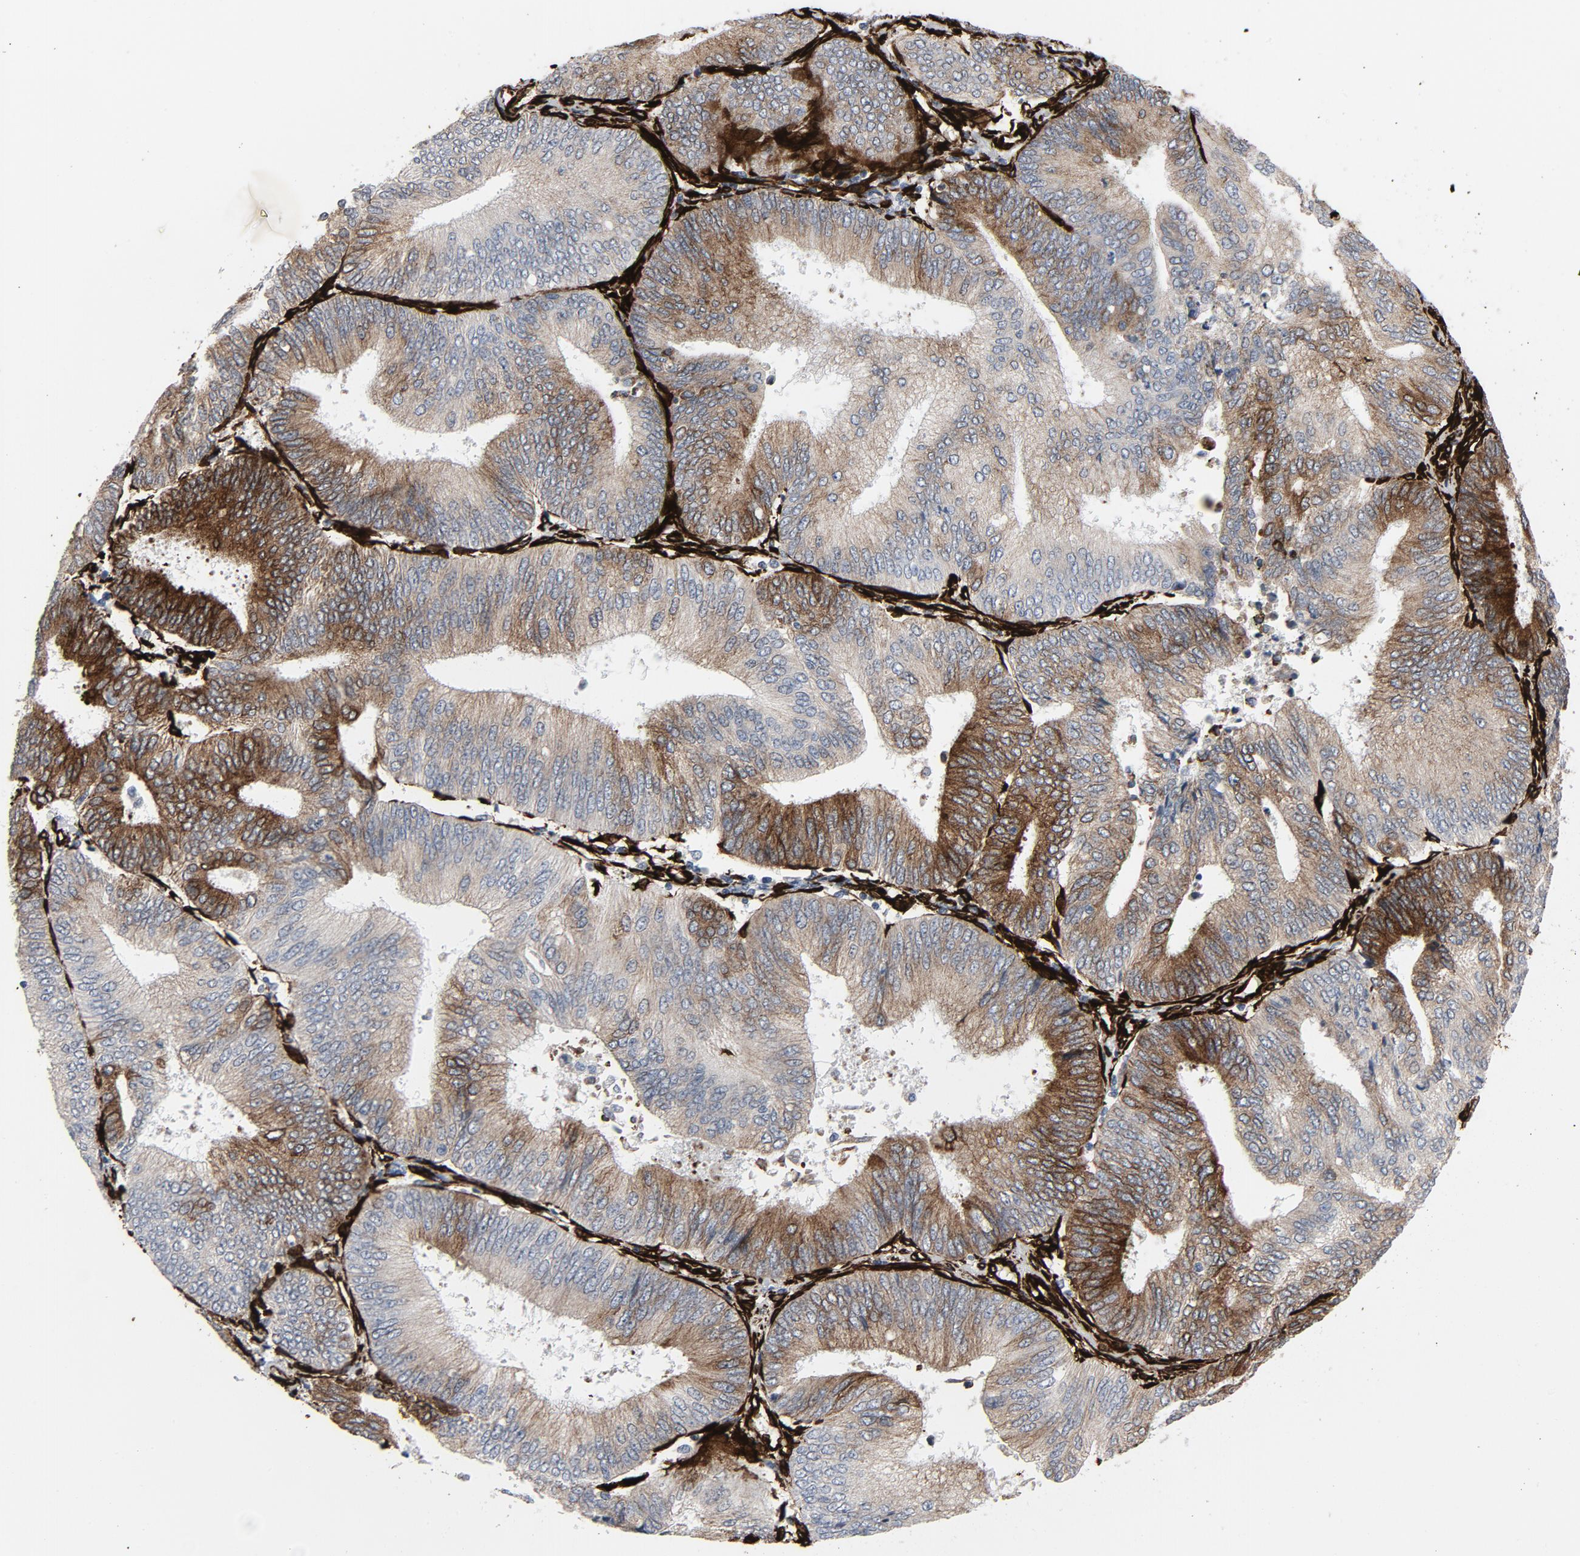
{"staining": {"intensity": "moderate", "quantity": ">75%", "location": "cytoplasmic/membranous"}, "tissue": "endometrial cancer", "cell_type": "Tumor cells", "image_type": "cancer", "snomed": [{"axis": "morphology", "description": "Adenocarcinoma, NOS"}, {"axis": "topography", "description": "Endometrium"}], "caption": "The image exhibits immunohistochemical staining of endometrial cancer. There is moderate cytoplasmic/membranous positivity is appreciated in approximately >75% of tumor cells.", "gene": "SERPINH1", "patient": {"sex": "female", "age": 79}}